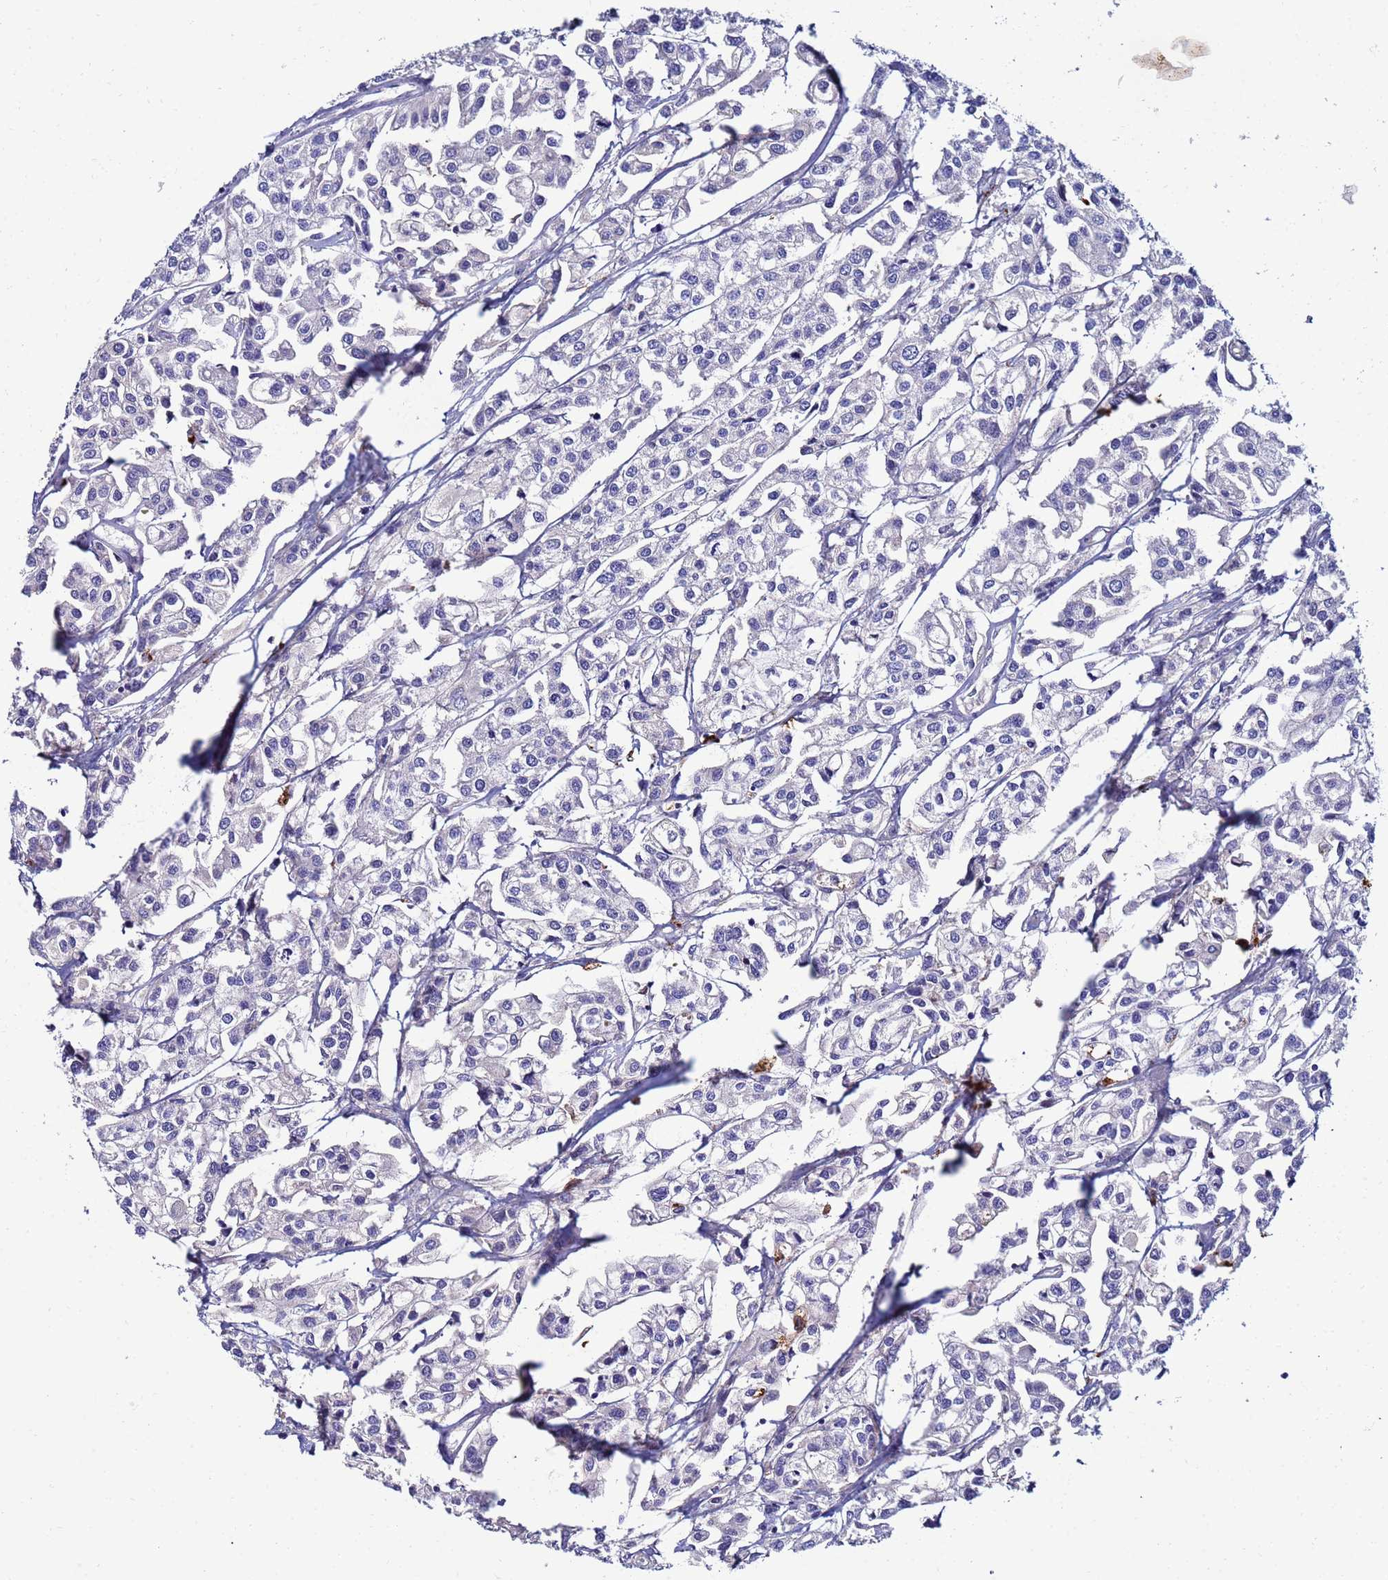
{"staining": {"intensity": "negative", "quantity": "none", "location": "none"}, "tissue": "urothelial cancer", "cell_type": "Tumor cells", "image_type": "cancer", "snomed": [{"axis": "morphology", "description": "Urothelial carcinoma, High grade"}, {"axis": "topography", "description": "Urinary bladder"}], "caption": "Immunohistochemistry (IHC) of human urothelial cancer displays no positivity in tumor cells.", "gene": "TUBAL3", "patient": {"sex": "male", "age": 67}}